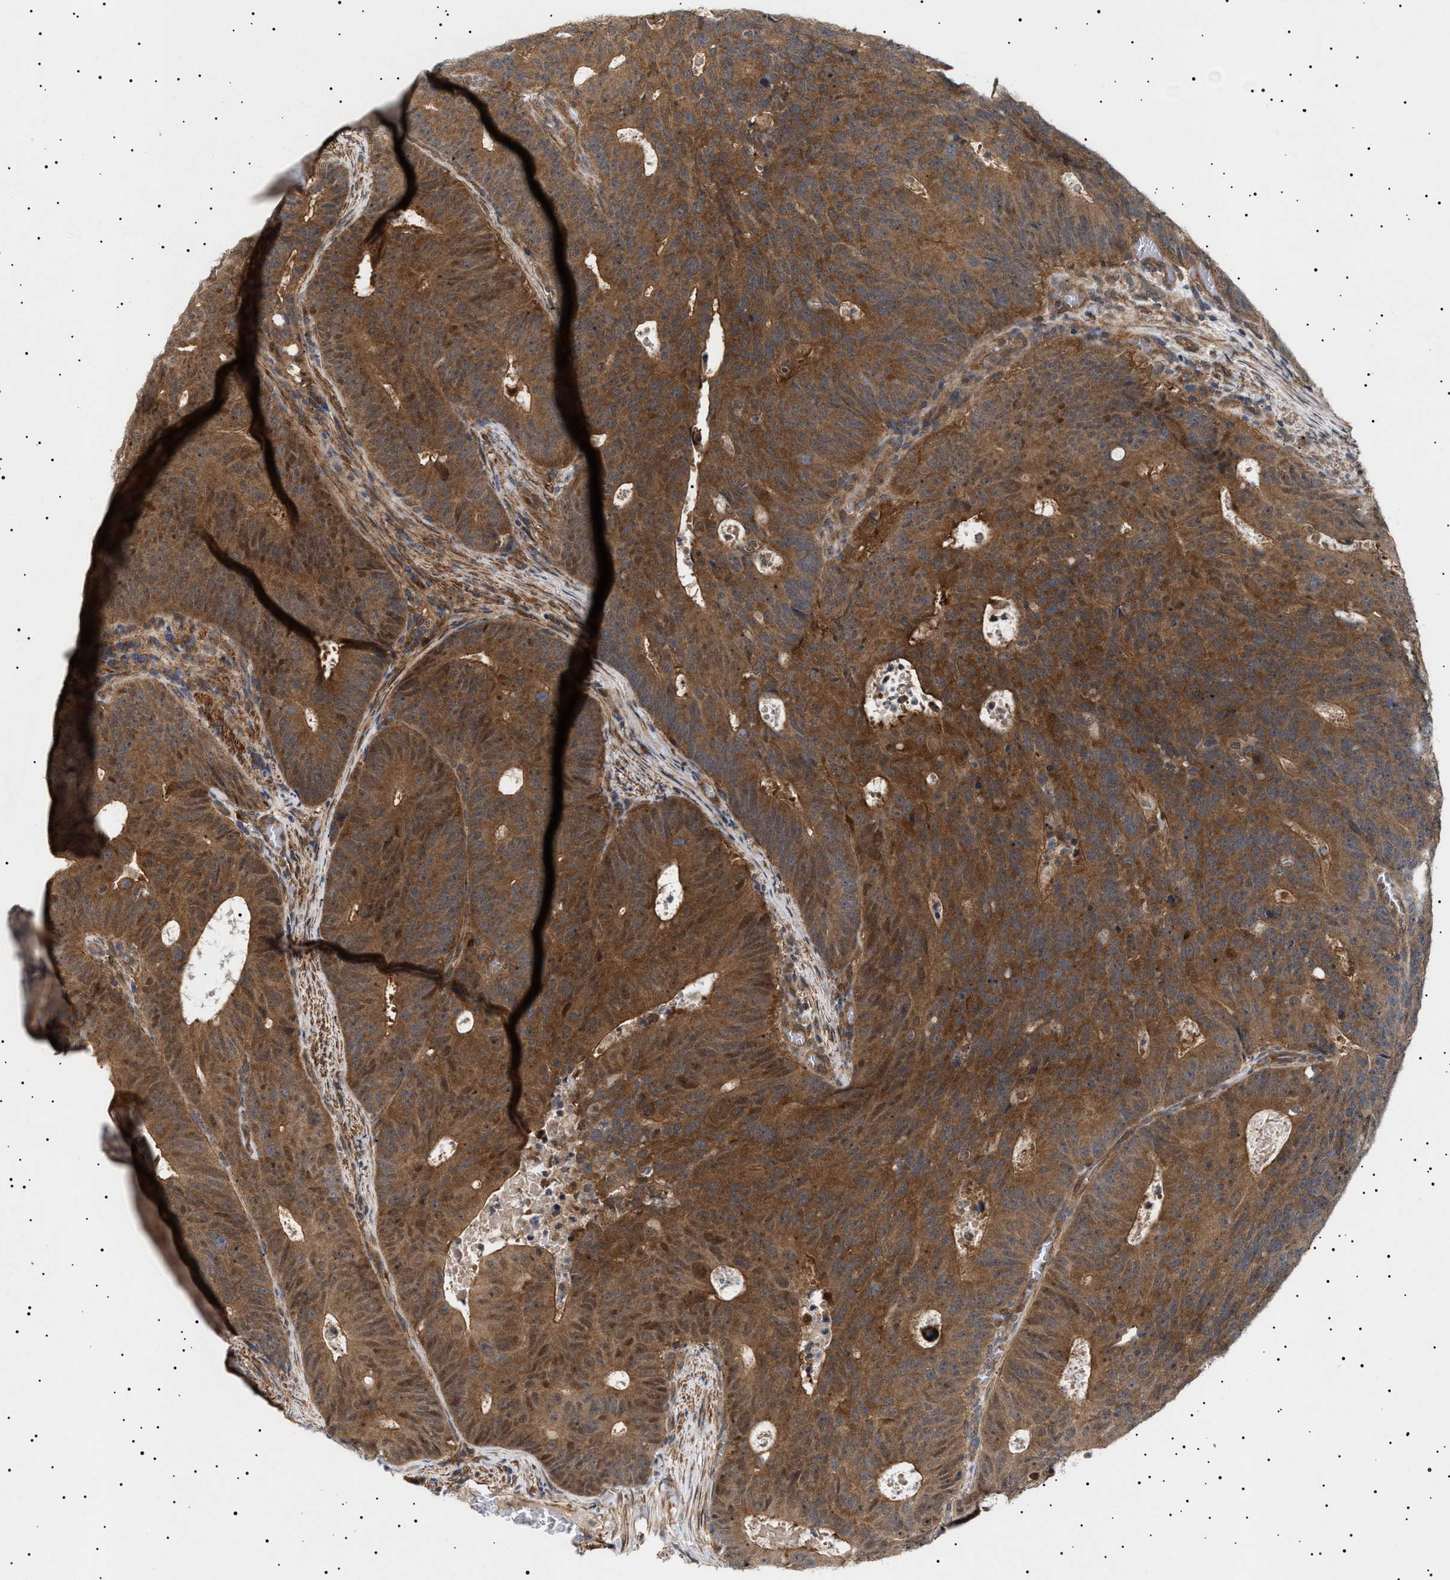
{"staining": {"intensity": "moderate", "quantity": ">75%", "location": "cytoplasmic/membranous"}, "tissue": "colorectal cancer", "cell_type": "Tumor cells", "image_type": "cancer", "snomed": [{"axis": "morphology", "description": "Adenocarcinoma, NOS"}, {"axis": "topography", "description": "Colon"}], "caption": "Immunohistochemistry (IHC) micrograph of human colorectal cancer (adenocarcinoma) stained for a protein (brown), which exhibits medium levels of moderate cytoplasmic/membranous staining in about >75% of tumor cells.", "gene": "NPLOC4", "patient": {"sex": "male", "age": 87}}